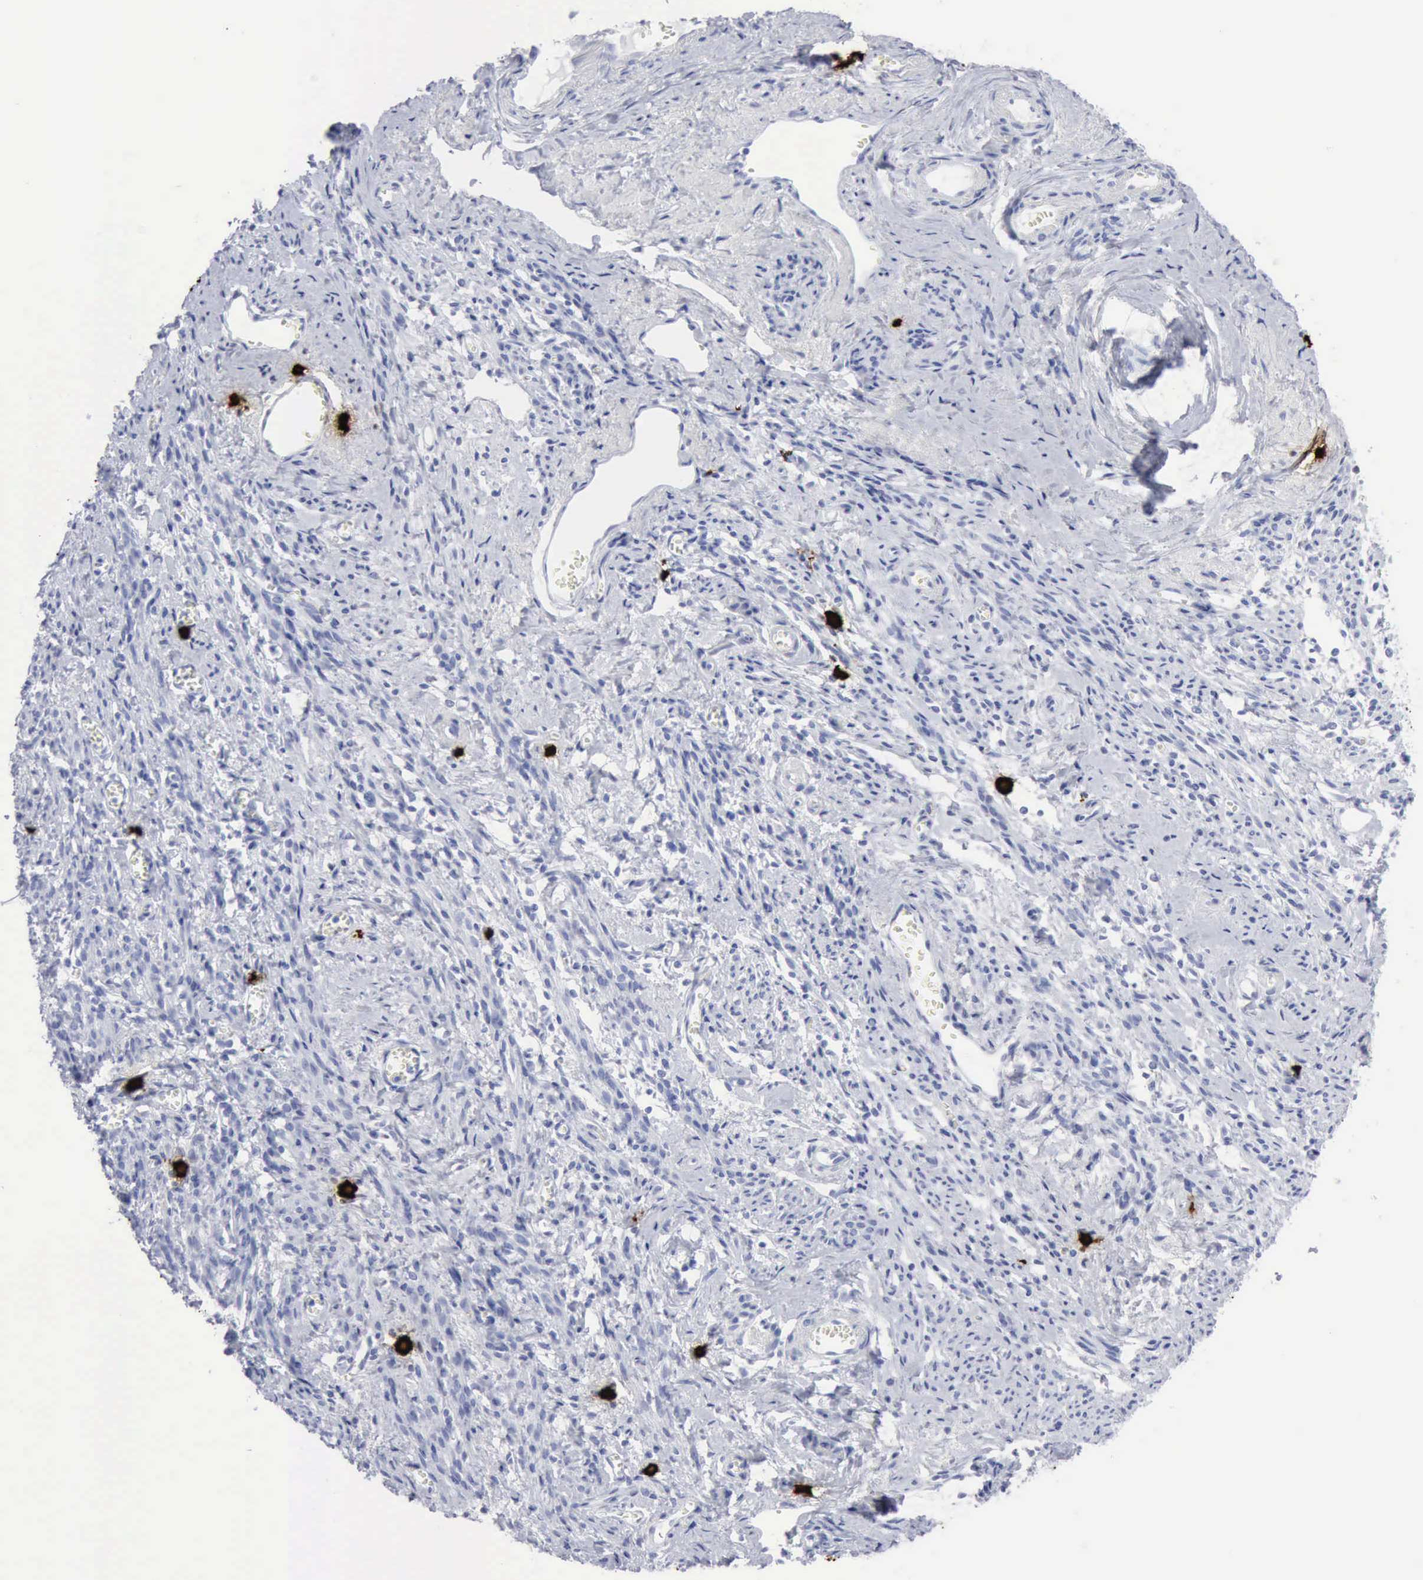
{"staining": {"intensity": "negative", "quantity": "none", "location": "none"}, "tissue": "endometrial cancer", "cell_type": "Tumor cells", "image_type": "cancer", "snomed": [{"axis": "morphology", "description": "Adenocarcinoma, NOS"}, {"axis": "topography", "description": "Endometrium"}], "caption": "Tumor cells are negative for brown protein staining in endometrial cancer.", "gene": "CMA1", "patient": {"sex": "female", "age": 75}}